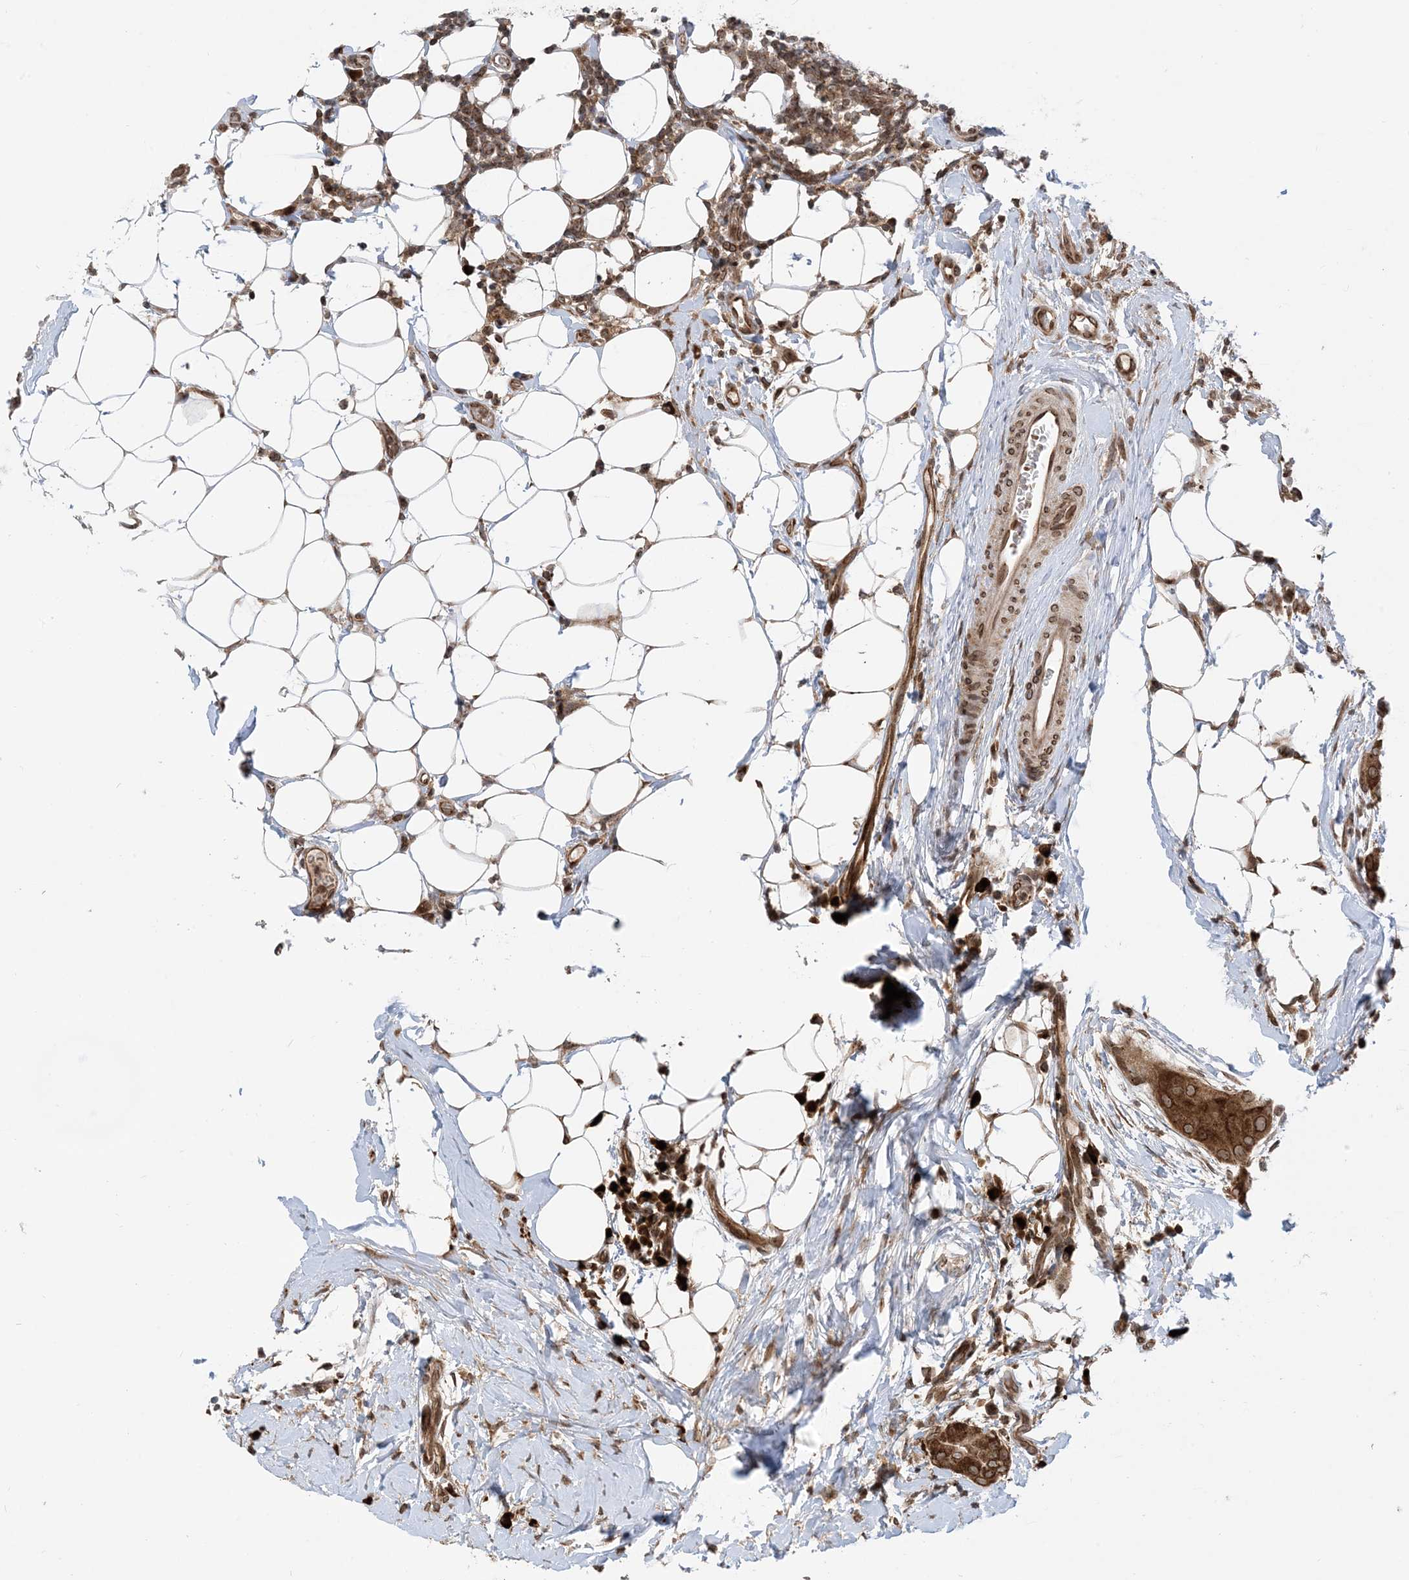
{"staining": {"intensity": "strong", "quantity": ">75%", "location": "cytoplasmic/membranous,nuclear"}, "tissue": "thyroid cancer", "cell_type": "Tumor cells", "image_type": "cancer", "snomed": [{"axis": "morphology", "description": "Papillary adenocarcinoma, NOS"}, {"axis": "topography", "description": "Thyroid gland"}], "caption": "This is a micrograph of immunohistochemistry (IHC) staining of thyroid cancer, which shows strong staining in the cytoplasmic/membranous and nuclear of tumor cells.", "gene": "CASP4", "patient": {"sex": "male", "age": 33}}